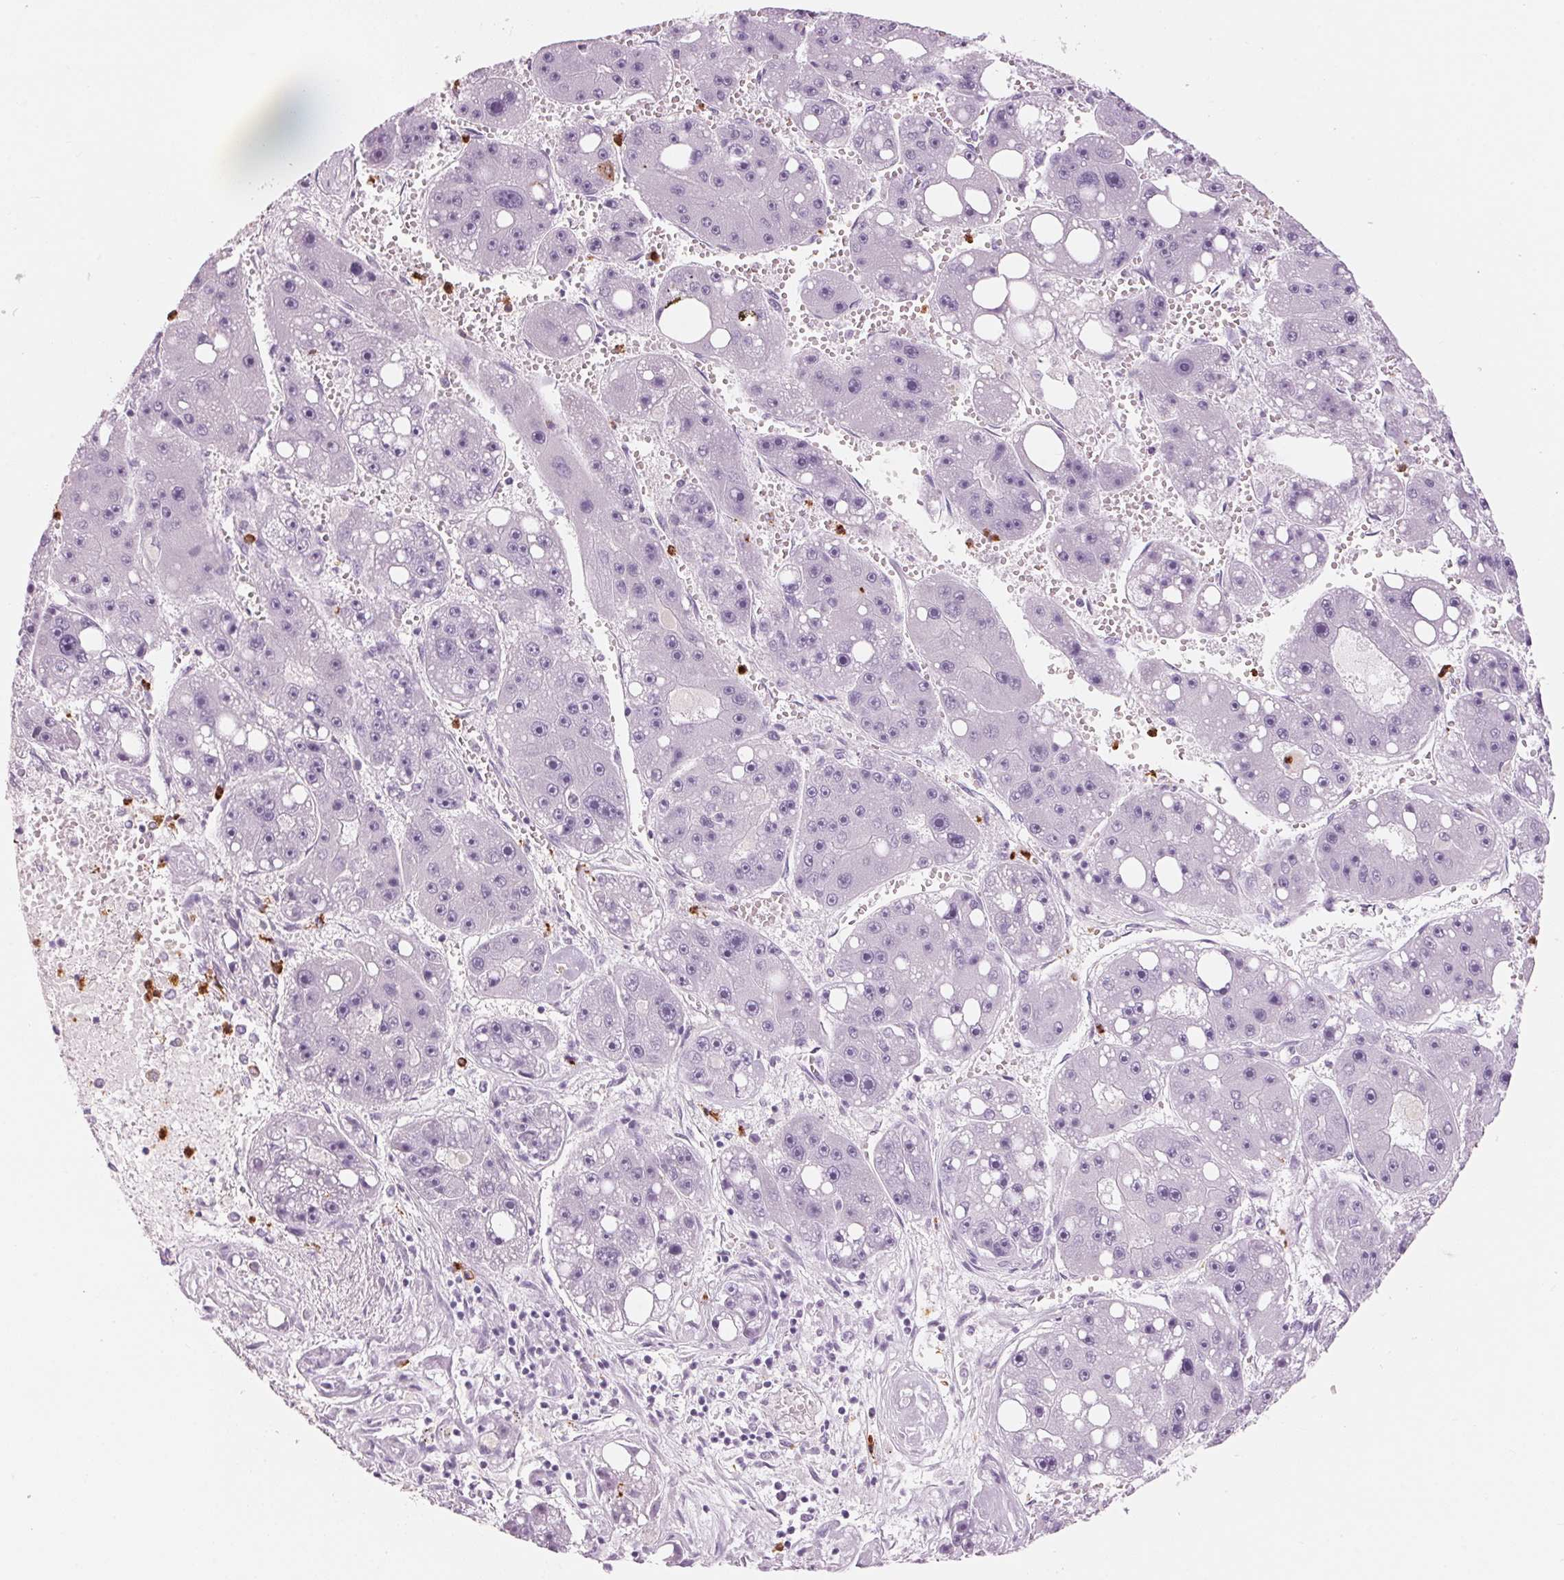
{"staining": {"intensity": "negative", "quantity": "none", "location": "none"}, "tissue": "liver cancer", "cell_type": "Tumor cells", "image_type": "cancer", "snomed": [{"axis": "morphology", "description": "Carcinoma, Hepatocellular, NOS"}, {"axis": "topography", "description": "Liver"}], "caption": "DAB (3,3'-diaminobenzidine) immunohistochemical staining of liver cancer exhibits no significant positivity in tumor cells.", "gene": "KLK7", "patient": {"sex": "female", "age": 61}}